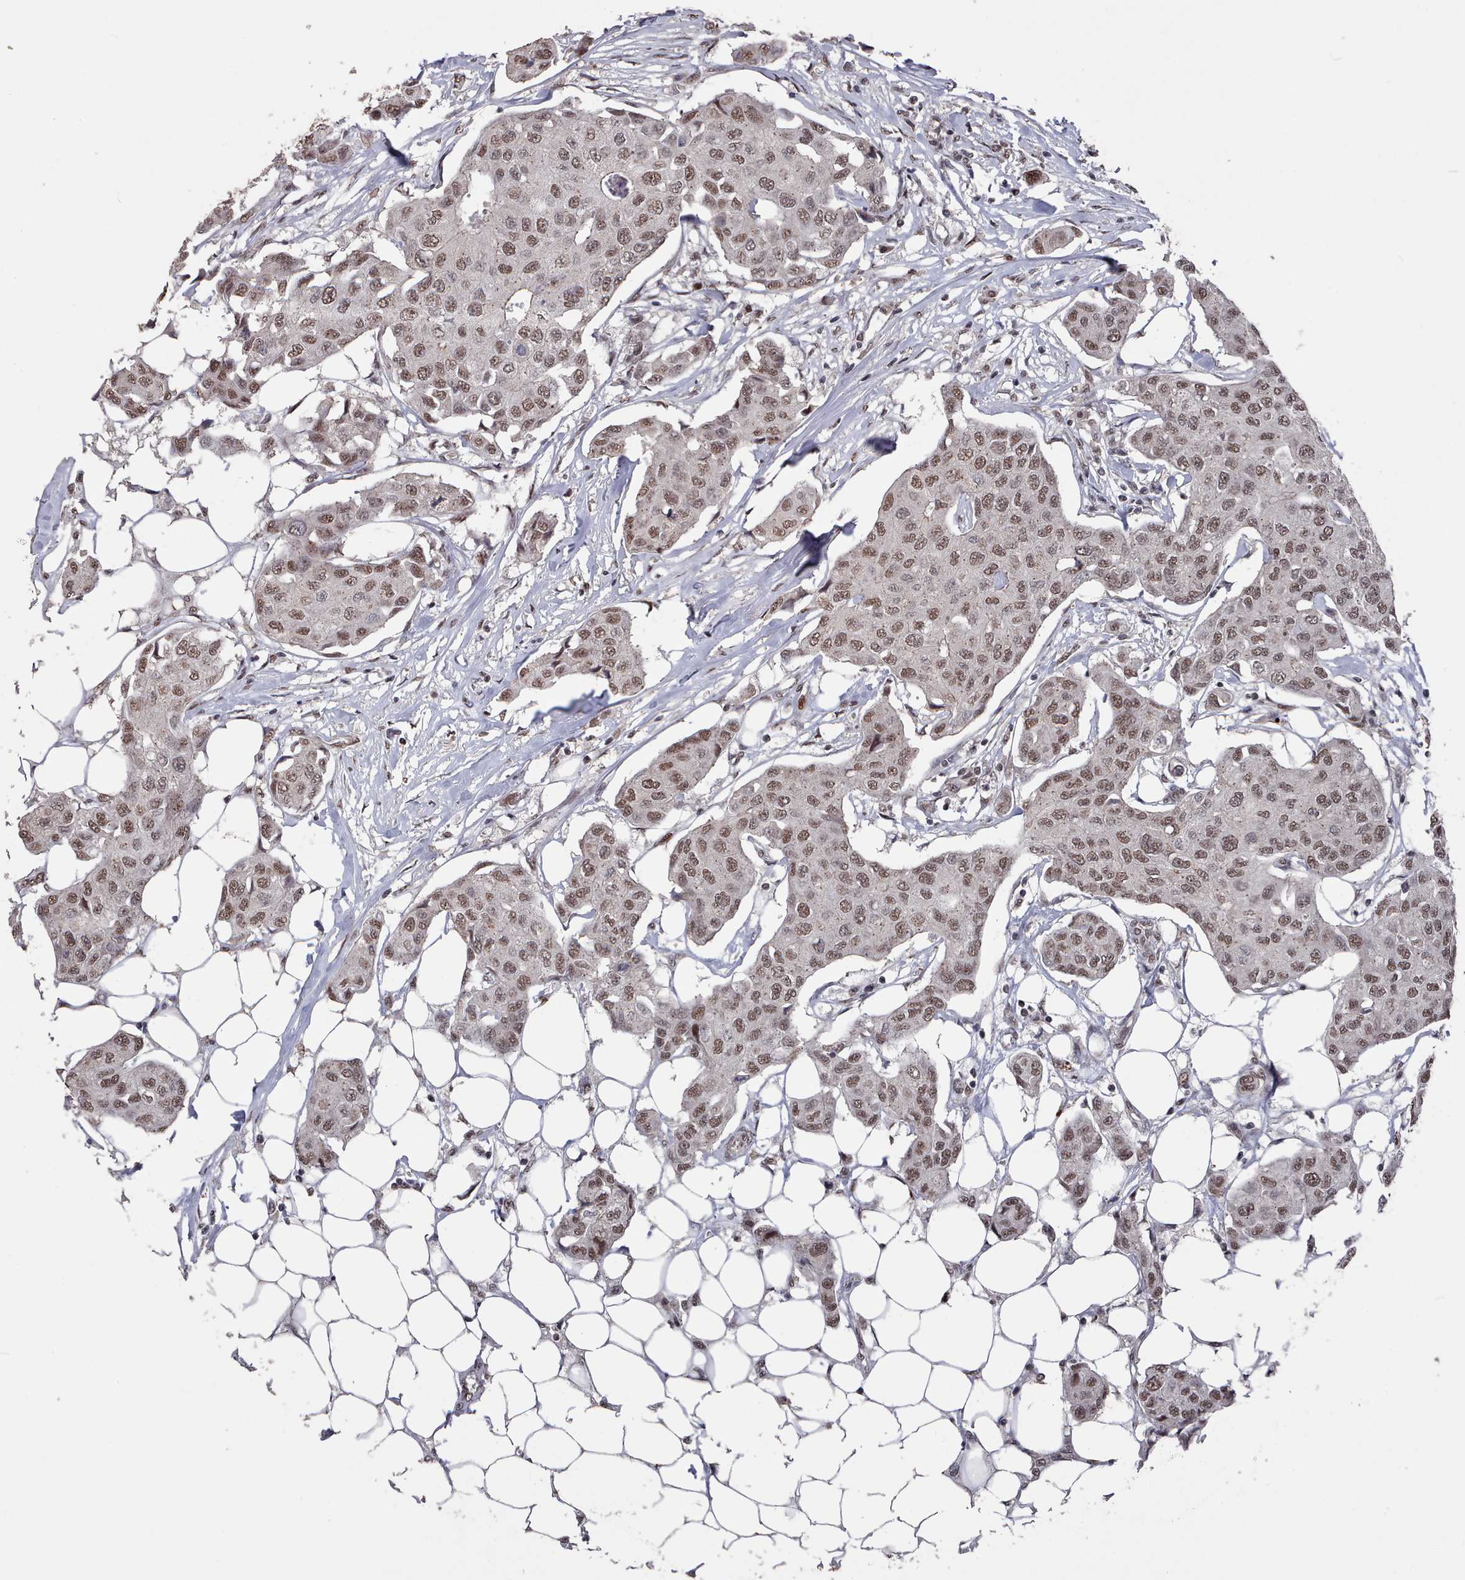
{"staining": {"intensity": "moderate", "quantity": ">75%", "location": "nuclear"}, "tissue": "breast cancer", "cell_type": "Tumor cells", "image_type": "cancer", "snomed": [{"axis": "morphology", "description": "Duct carcinoma"}, {"axis": "topography", "description": "Breast"}, {"axis": "topography", "description": "Lymph node"}], "caption": "Immunohistochemistry micrograph of neoplastic tissue: human breast cancer (infiltrating ductal carcinoma) stained using immunohistochemistry (IHC) reveals medium levels of moderate protein expression localized specifically in the nuclear of tumor cells, appearing as a nuclear brown color.", "gene": "PNRC2", "patient": {"sex": "female", "age": 80}}